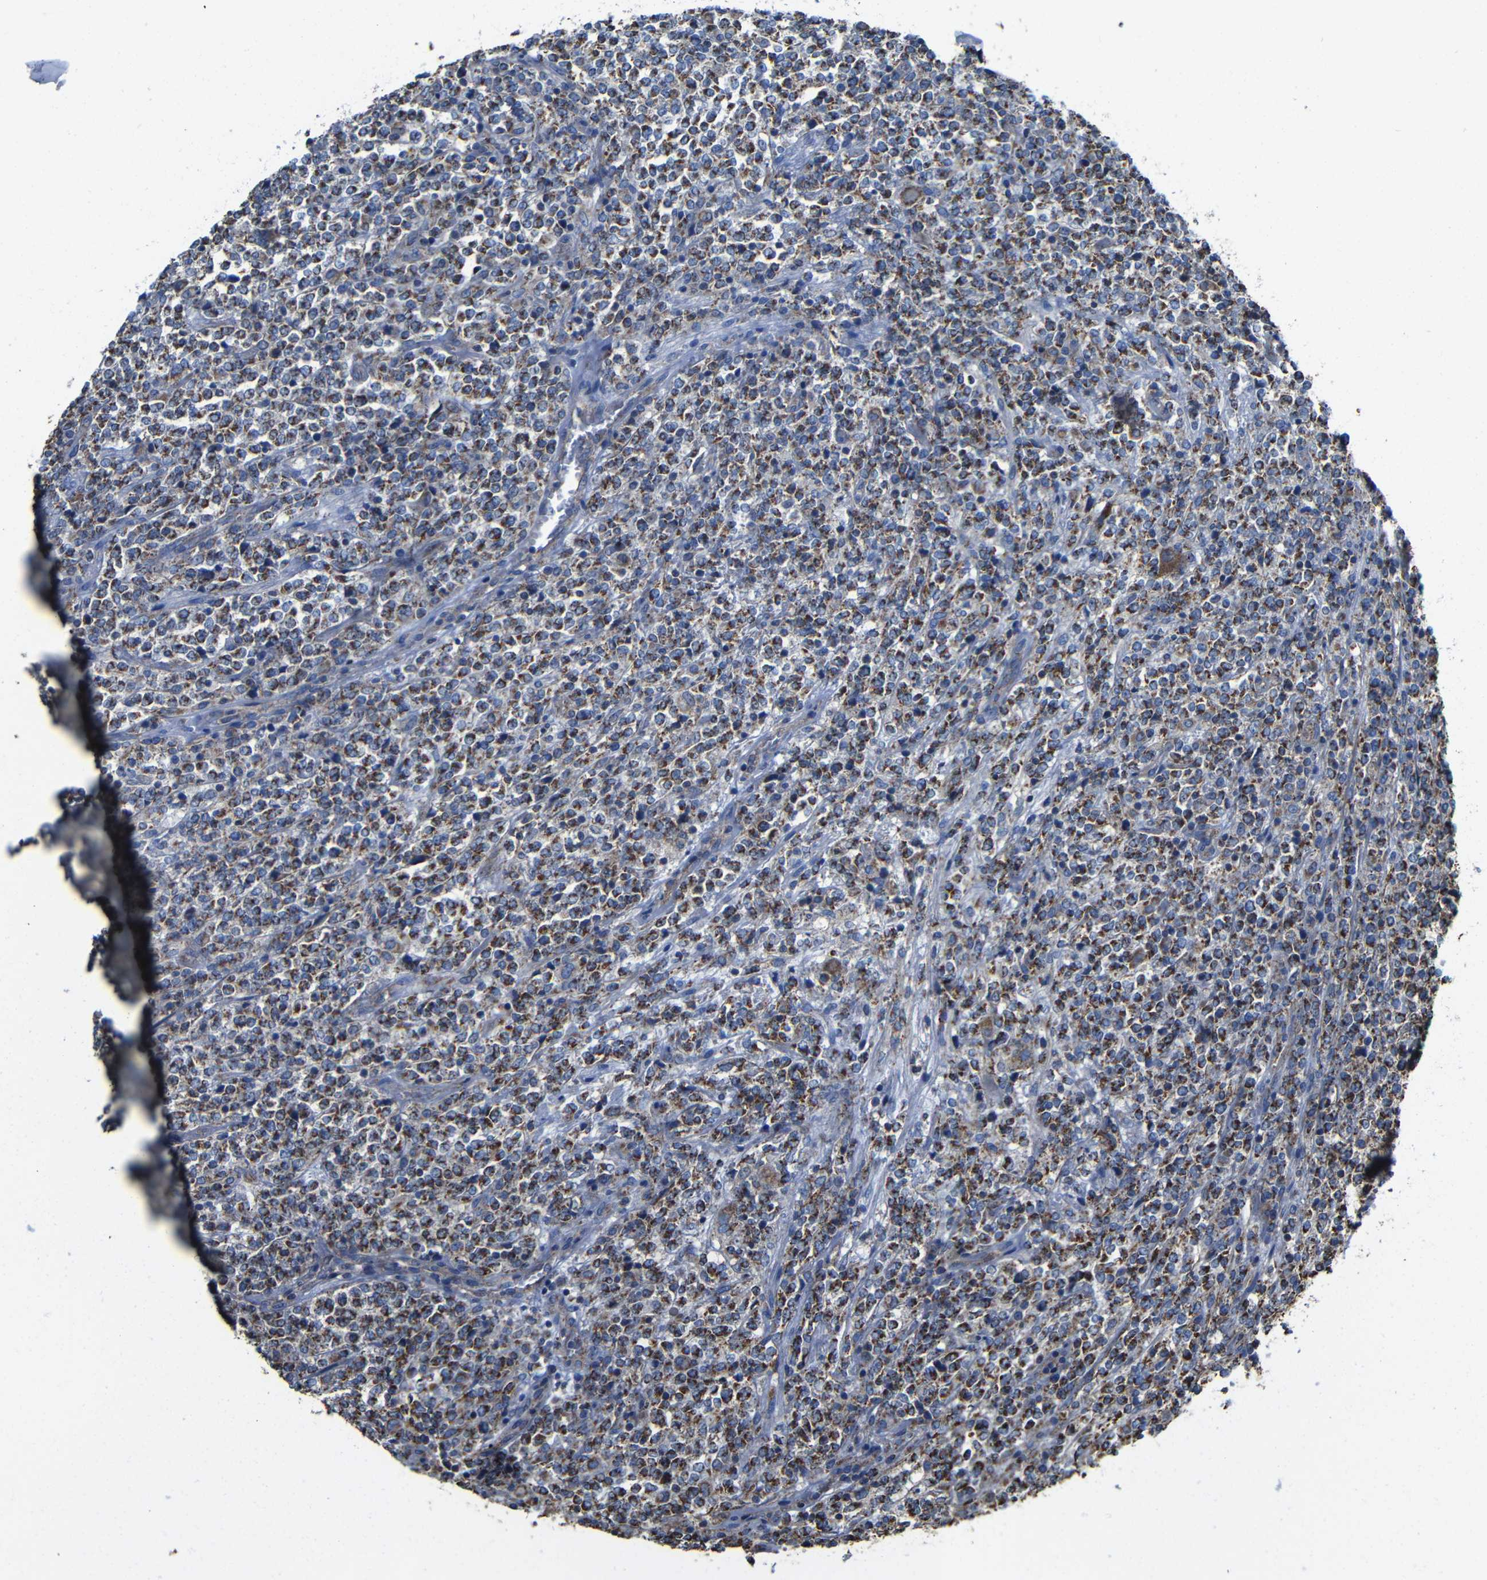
{"staining": {"intensity": "strong", "quantity": ">75%", "location": "cytoplasmic/membranous"}, "tissue": "lymphoma", "cell_type": "Tumor cells", "image_type": "cancer", "snomed": [{"axis": "morphology", "description": "Malignant lymphoma, non-Hodgkin's type, High grade"}, {"axis": "topography", "description": "Soft tissue"}], "caption": "IHC histopathology image of malignant lymphoma, non-Hodgkin's type (high-grade) stained for a protein (brown), which shows high levels of strong cytoplasmic/membranous staining in approximately >75% of tumor cells.", "gene": "INTS6L", "patient": {"sex": "male", "age": 18}}